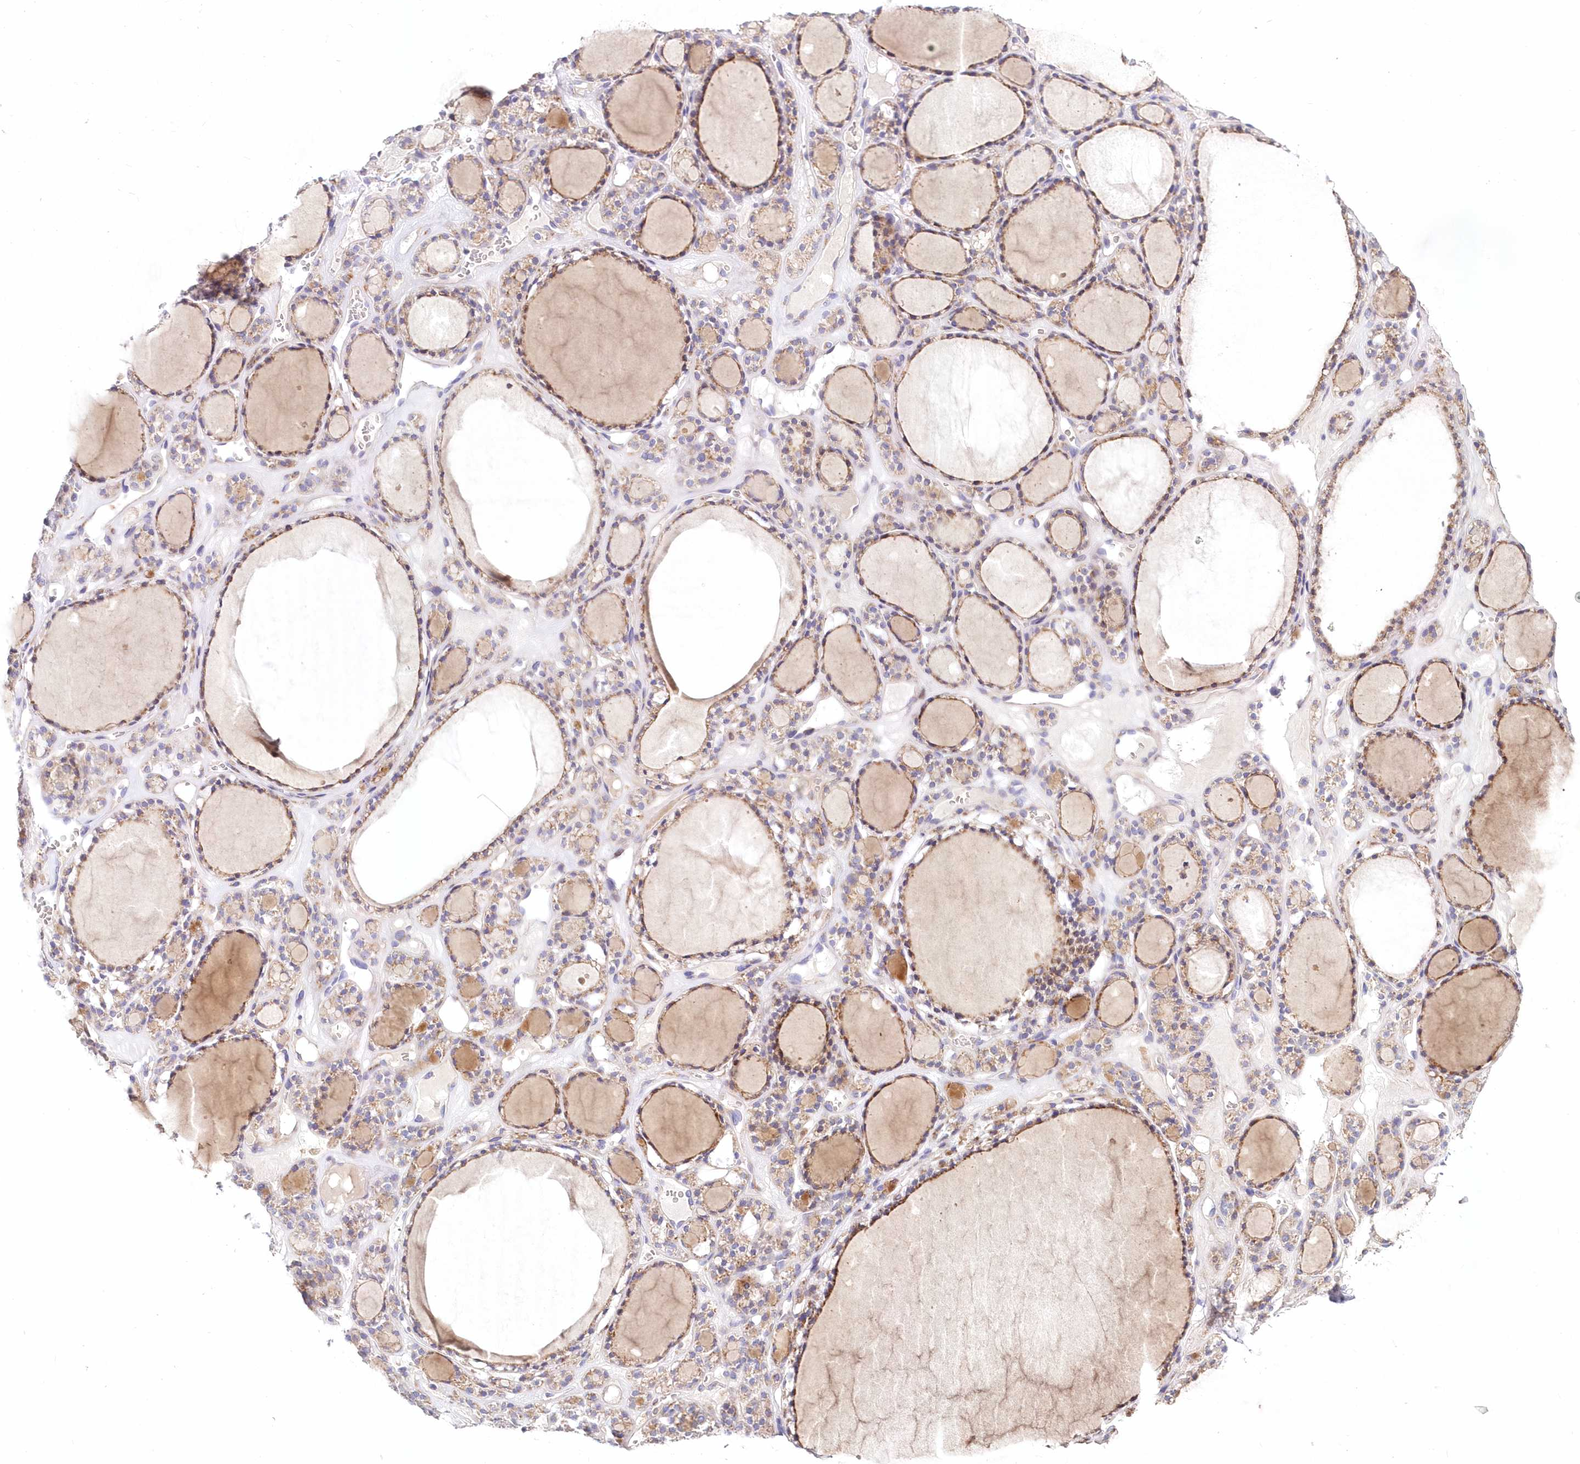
{"staining": {"intensity": "weak", "quantity": ">75%", "location": "cytoplasmic/membranous"}, "tissue": "thyroid gland", "cell_type": "Glandular cells", "image_type": "normal", "snomed": [{"axis": "morphology", "description": "Normal tissue, NOS"}, {"axis": "topography", "description": "Thyroid gland"}], "caption": "Benign thyroid gland demonstrates weak cytoplasmic/membranous expression in approximately >75% of glandular cells.", "gene": "ARFGEF3", "patient": {"sex": "female", "age": 28}}